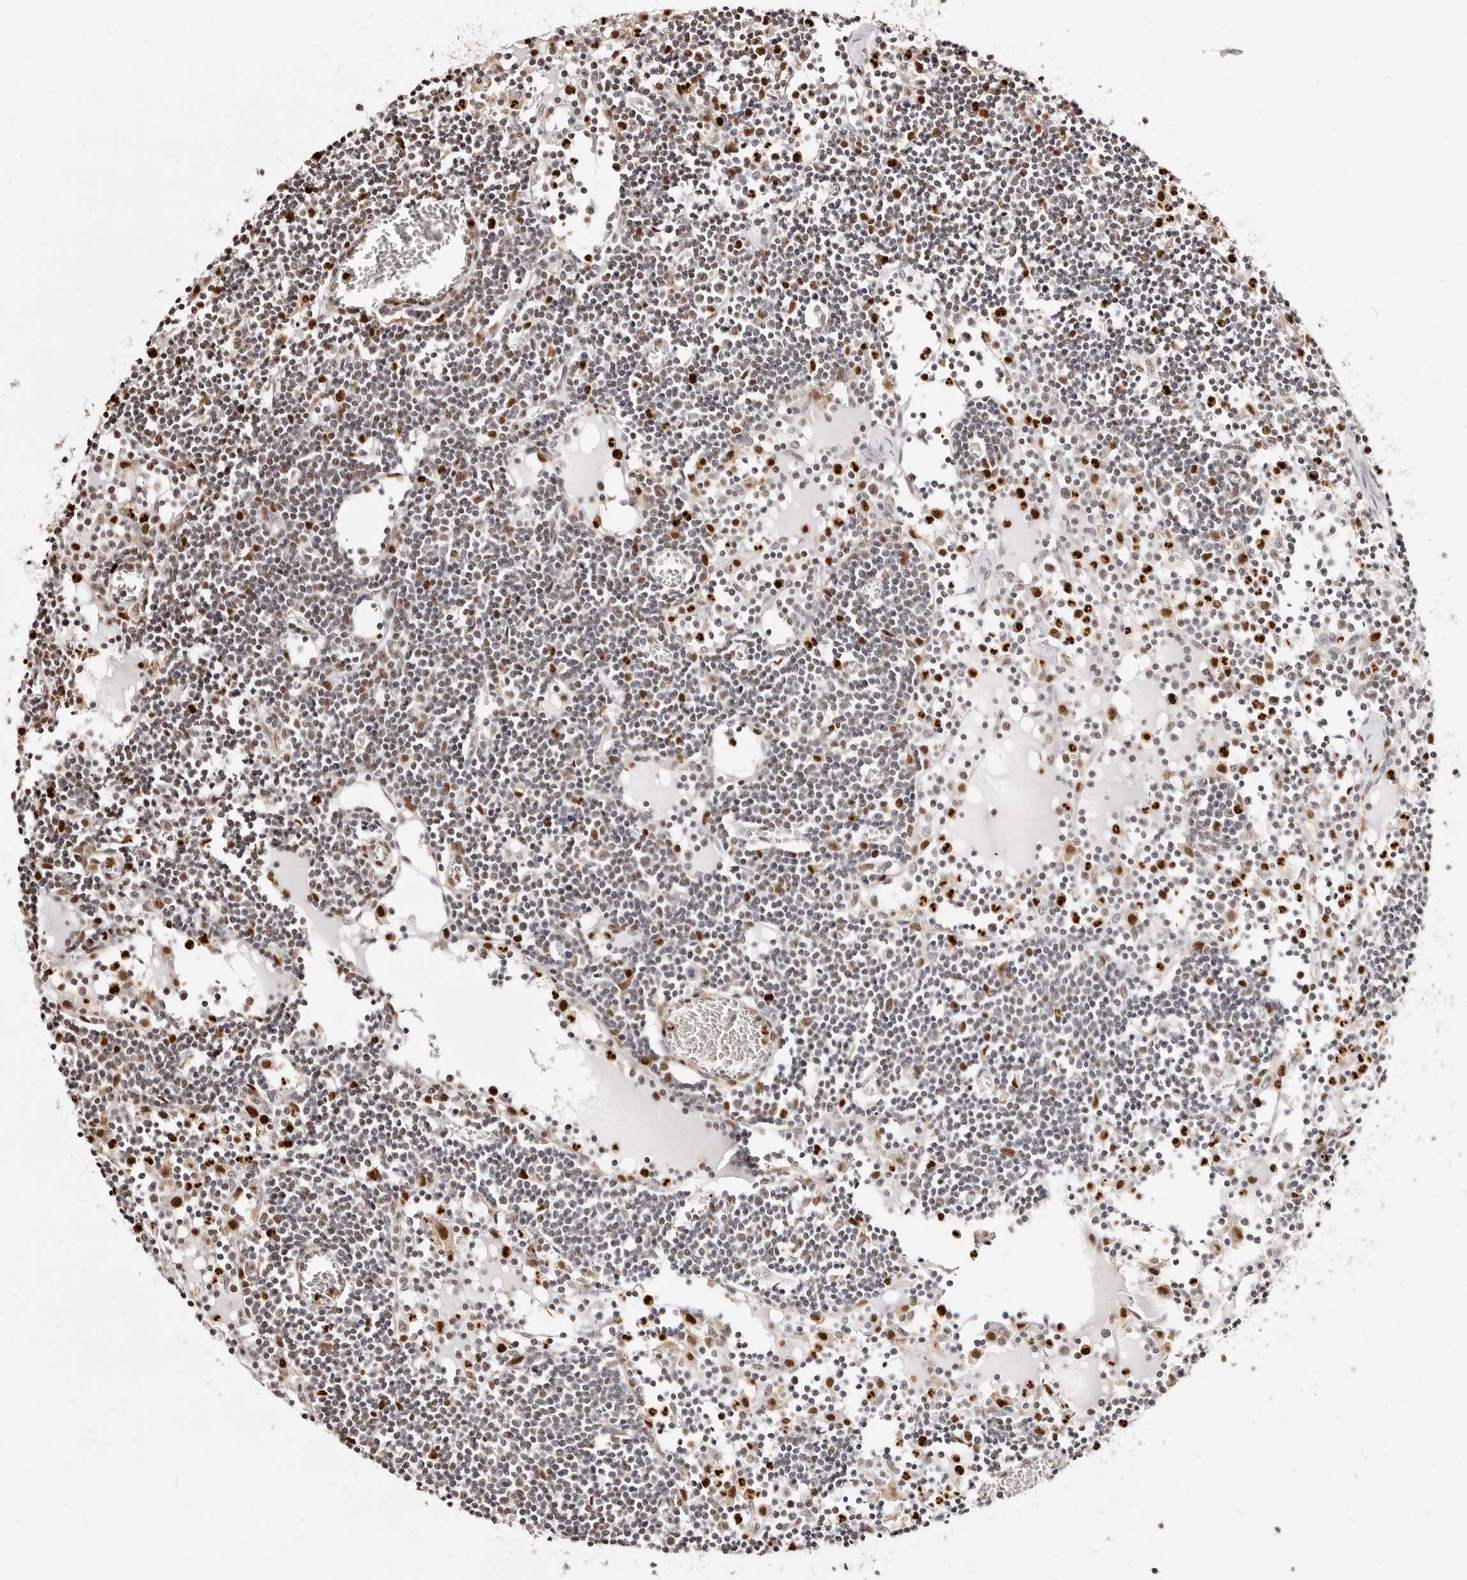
{"staining": {"intensity": "moderate", "quantity": "<25%", "location": "nuclear"}, "tissue": "lymph node", "cell_type": "Germinal center cells", "image_type": "normal", "snomed": [{"axis": "morphology", "description": "Normal tissue, NOS"}, {"axis": "topography", "description": "Lymph node"}], "caption": "IHC staining of benign lymph node, which shows low levels of moderate nuclear expression in approximately <25% of germinal center cells indicating moderate nuclear protein positivity. The staining was performed using DAB (3,3'-diaminobenzidine) (brown) for protein detection and nuclei were counterstained in hematoxylin (blue).", "gene": "TKT", "patient": {"sex": "female", "age": 11}}